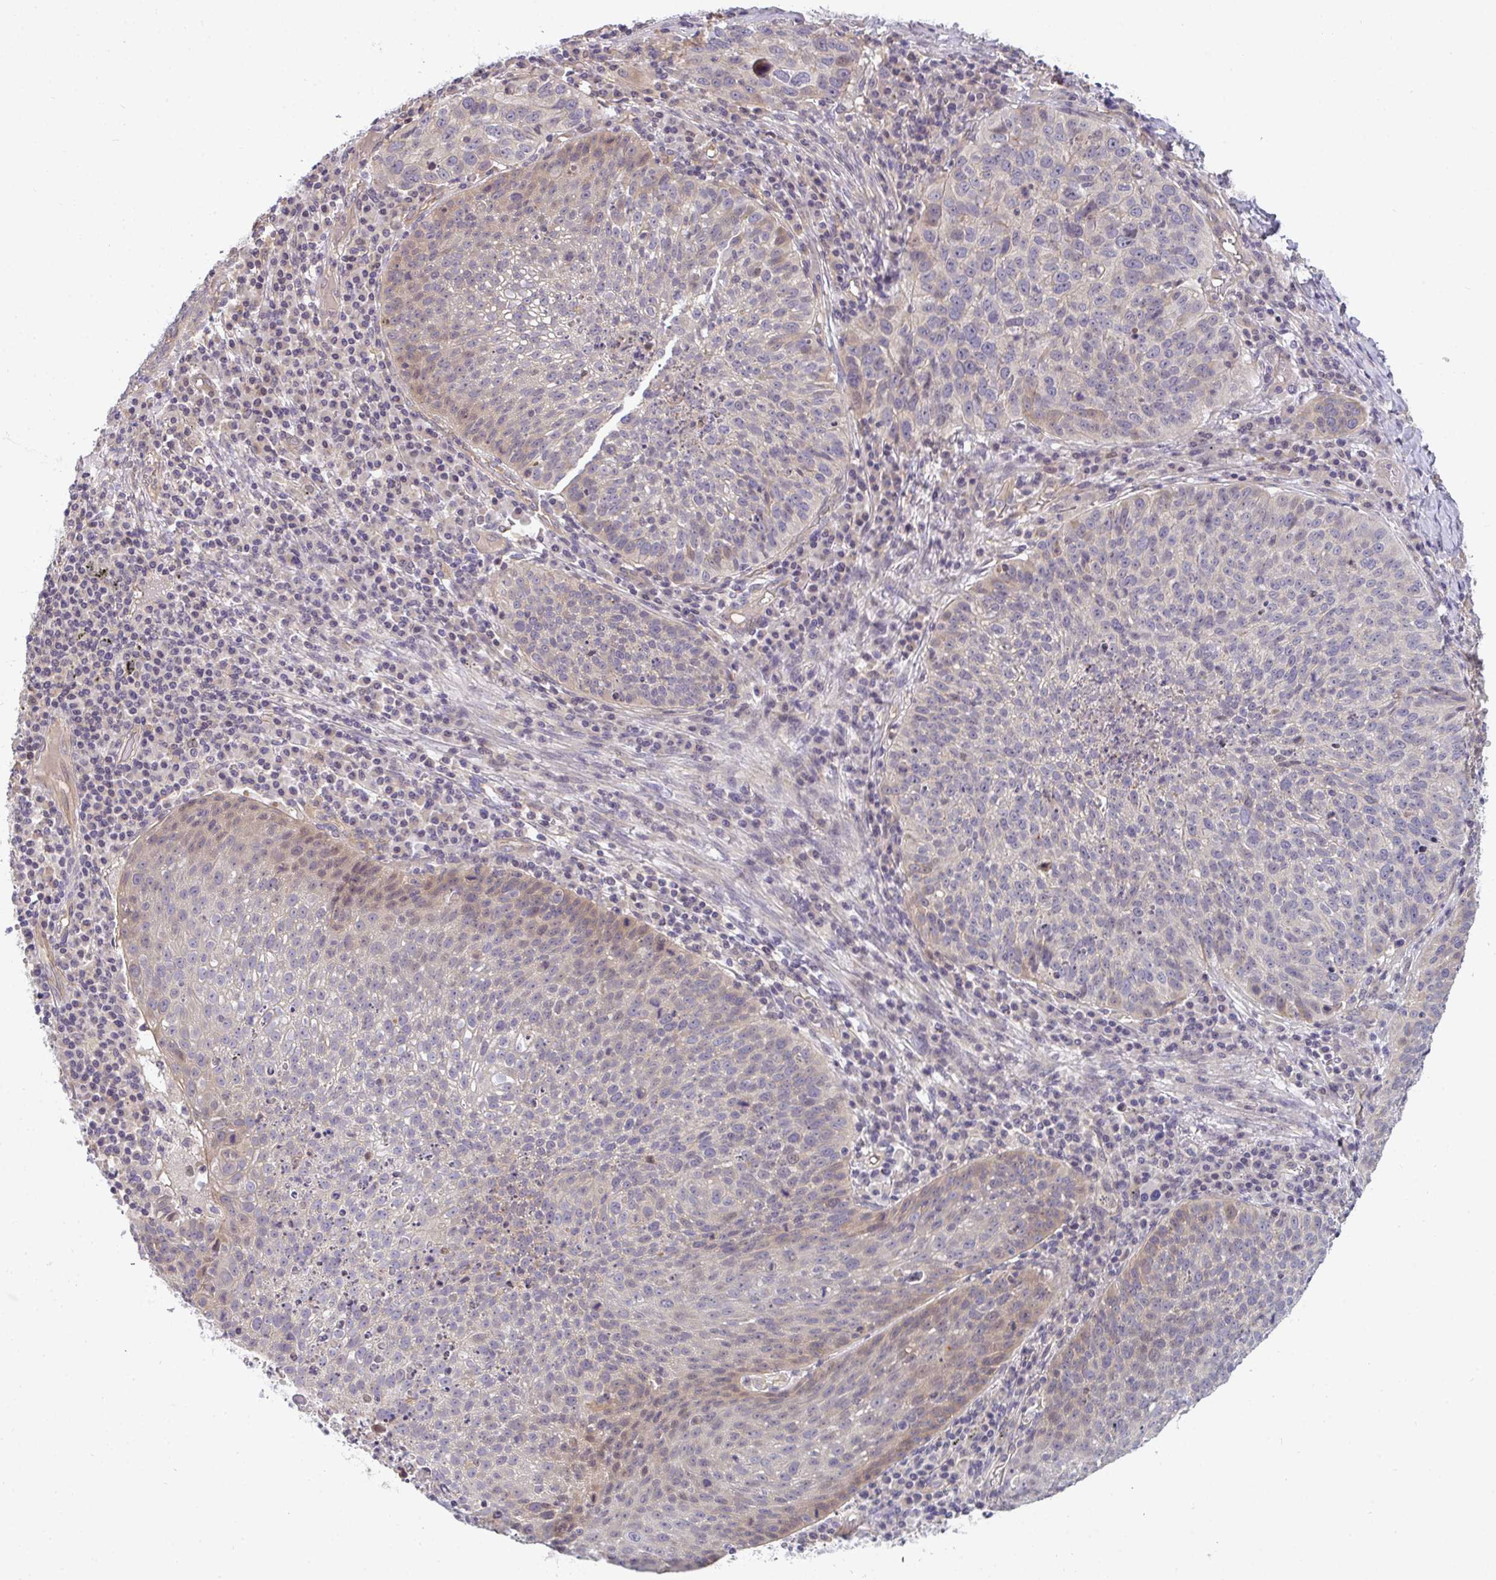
{"staining": {"intensity": "weak", "quantity": "25%-75%", "location": "cytoplasmic/membranous"}, "tissue": "lung cancer", "cell_type": "Tumor cells", "image_type": "cancer", "snomed": [{"axis": "morphology", "description": "Squamous cell carcinoma, NOS"}, {"axis": "topography", "description": "Lung"}], "caption": "A low amount of weak cytoplasmic/membranous staining is seen in approximately 25%-75% of tumor cells in lung cancer tissue.", "gene": "GSDMB", "patient": {"sex": "male", "age": 63}}